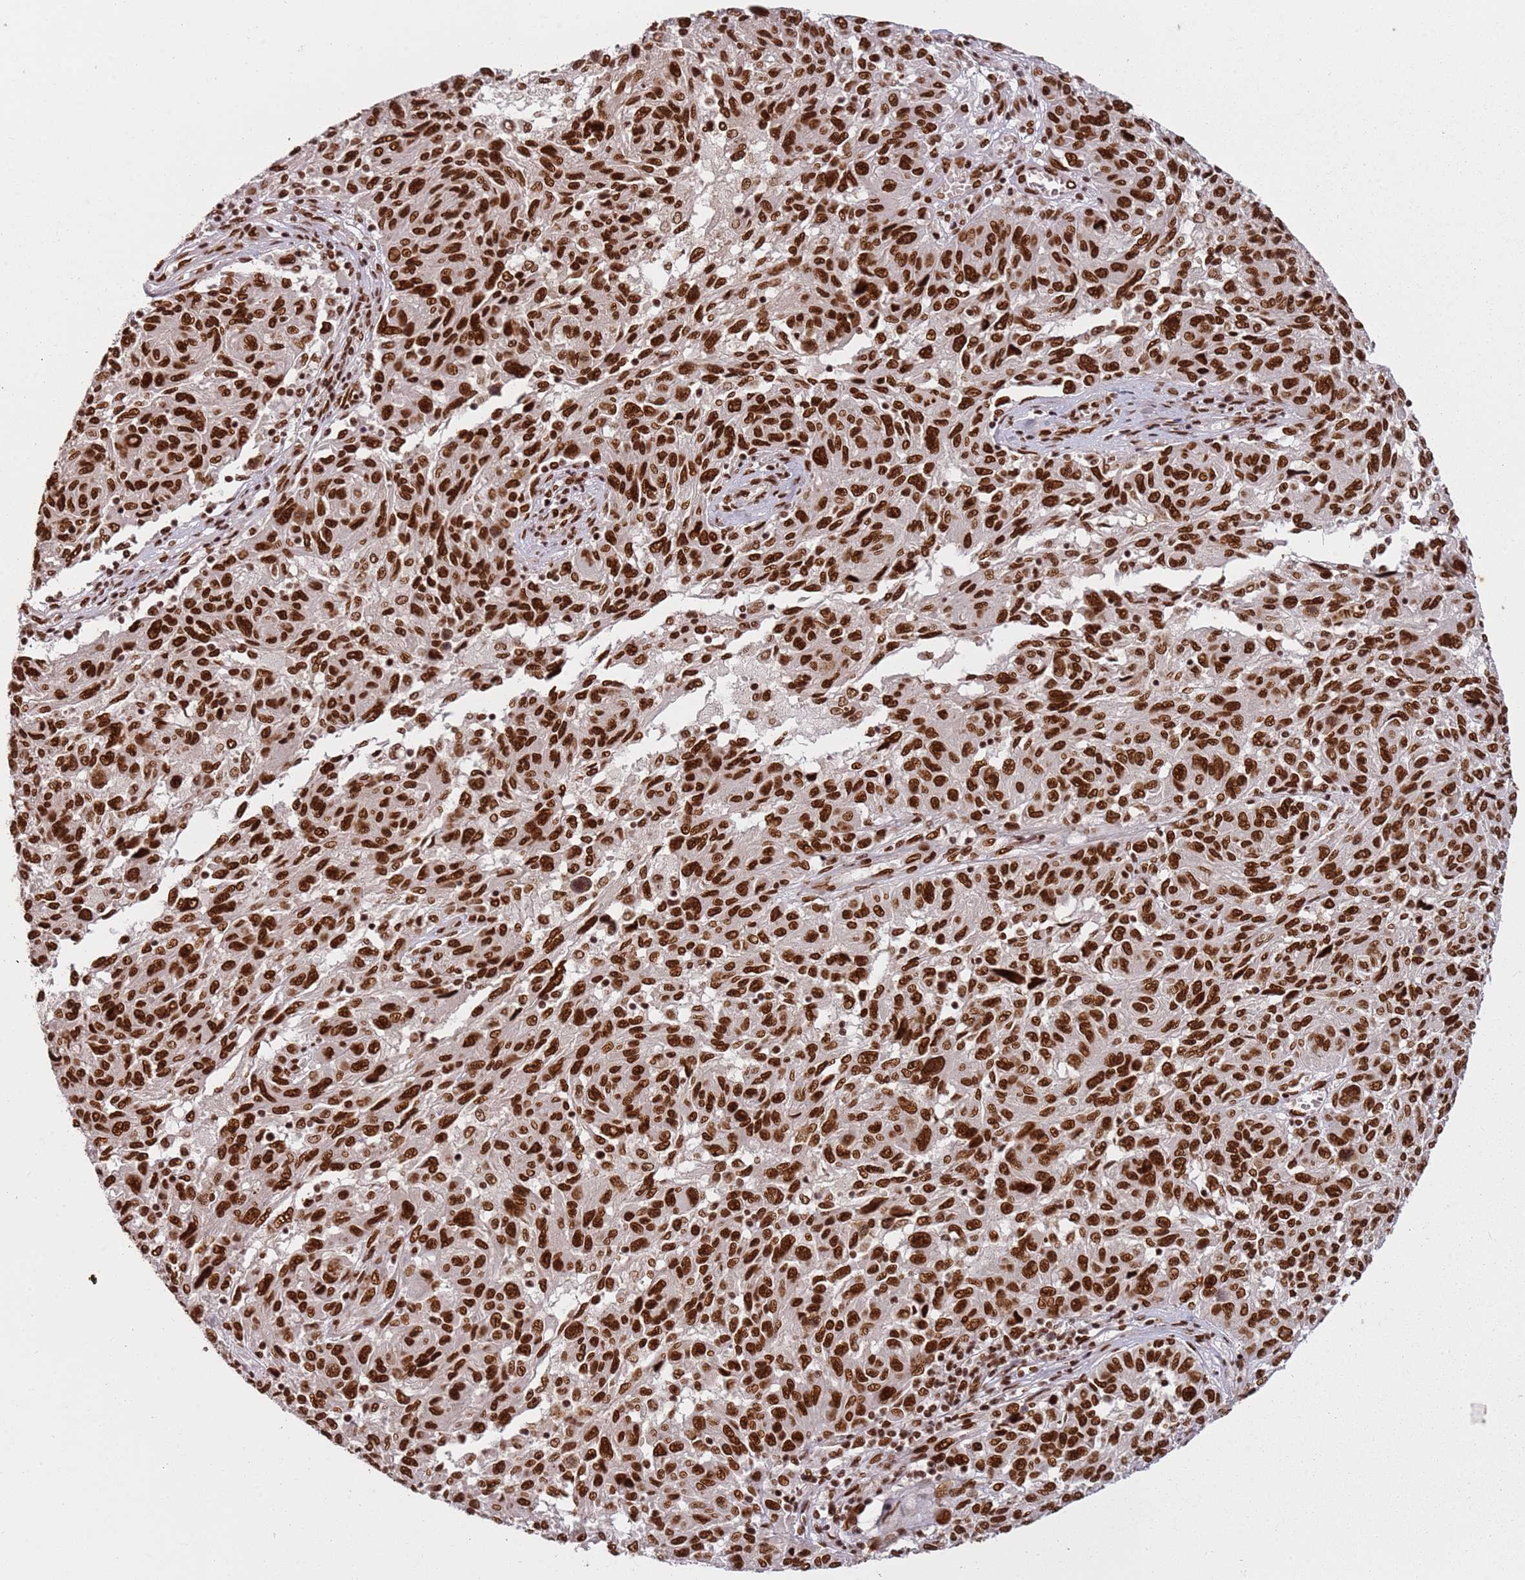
{"staining": {"intensity": "strong", "quantity": ">75%", "location": "nuclear"}, "tissue": "melanoma", "cell_type": "Tumor cells", "image_type": "cancer", "snomed": [{"axis": "morphology", "description": "Malignant melanoma, NOS"}, {"axis": "topography", "description": "Skin"}], "caption": "Tumor cells show strong nuclear expression in approximately >75% of cells in melanoma.", "gene": "TENT4A", "patient": {"sex": "male", "age": 53}}